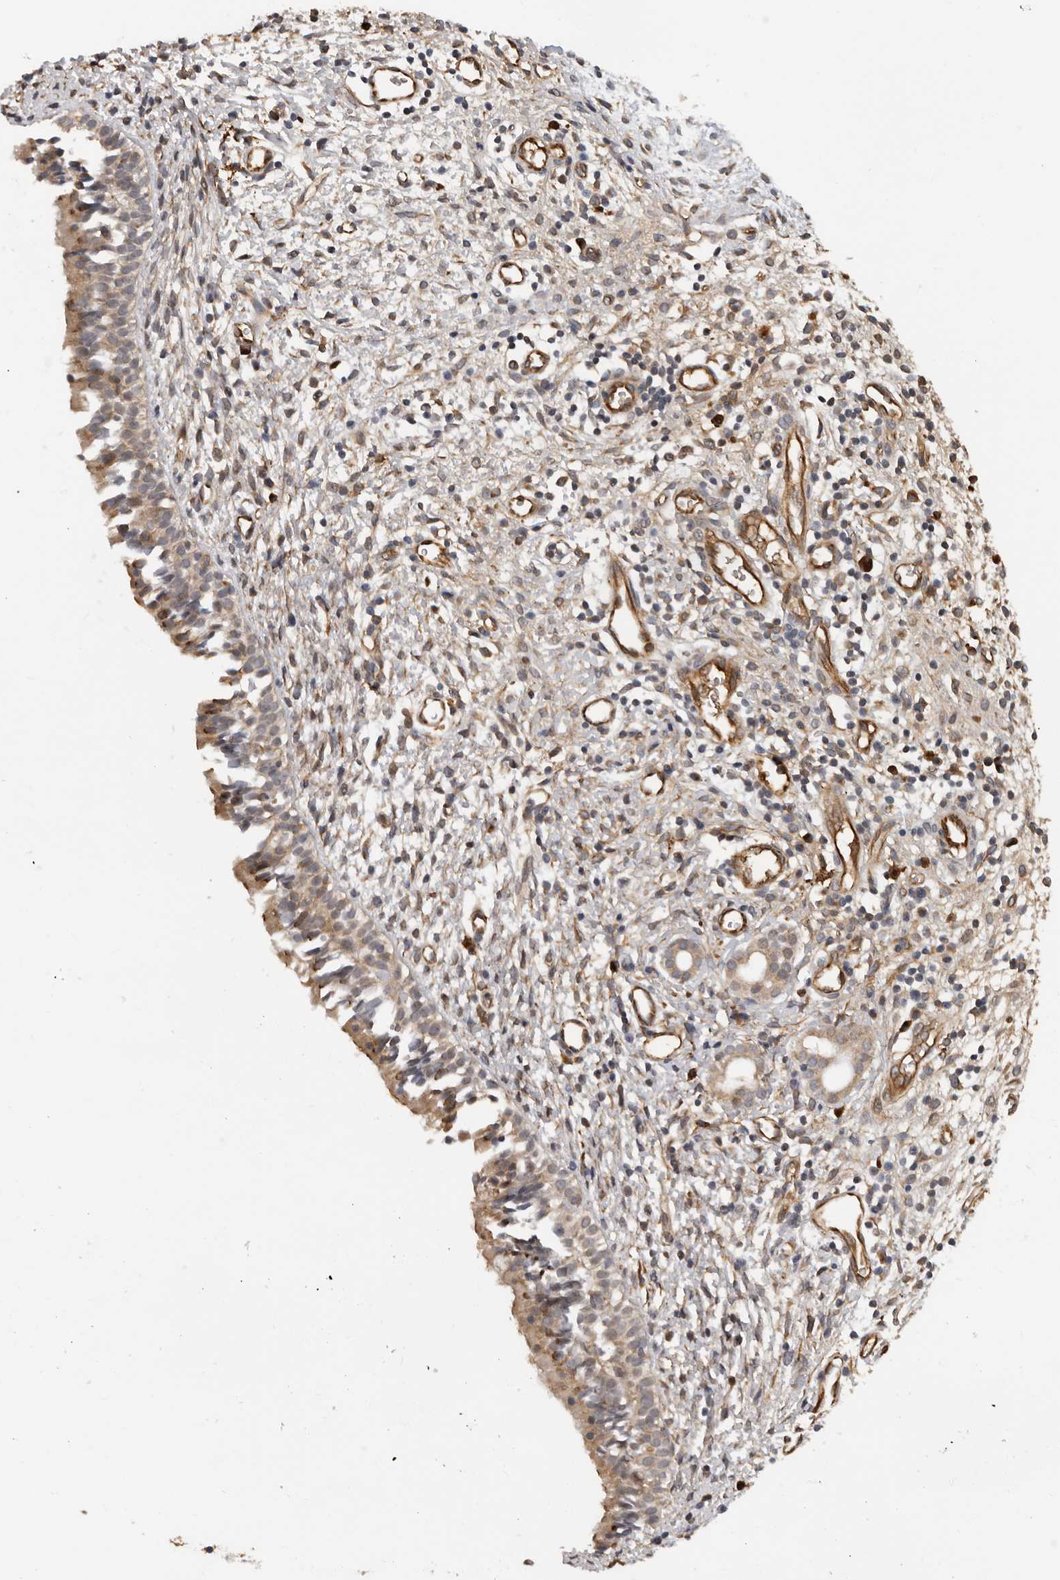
{"staining": {"intensity": "moderate", "quantity": ">75%", "location": "cytoplasmic/membranous"}, "tissue": "nasopharynx", "cell_type": "Respiratory epithelial cells", "image_type": "normal", "snomed": [{"axis": "morphology", "description": "Normal tissue, NOS"}, {"axis": "topography", "description": "Nasopharynx"}], "caption": "Respiratory epithelial cells display medium levels of moderate cytoplasmic/membranous positivity in about >75% of cells in benign human nasopharynx. The protein of interest is stained brown, and the nuclei are stained in blue (DAB IHC with brightfield microscopy, high magnification).", "gene": "RNF157", "patient": {"sex": "male", "age": 22}}